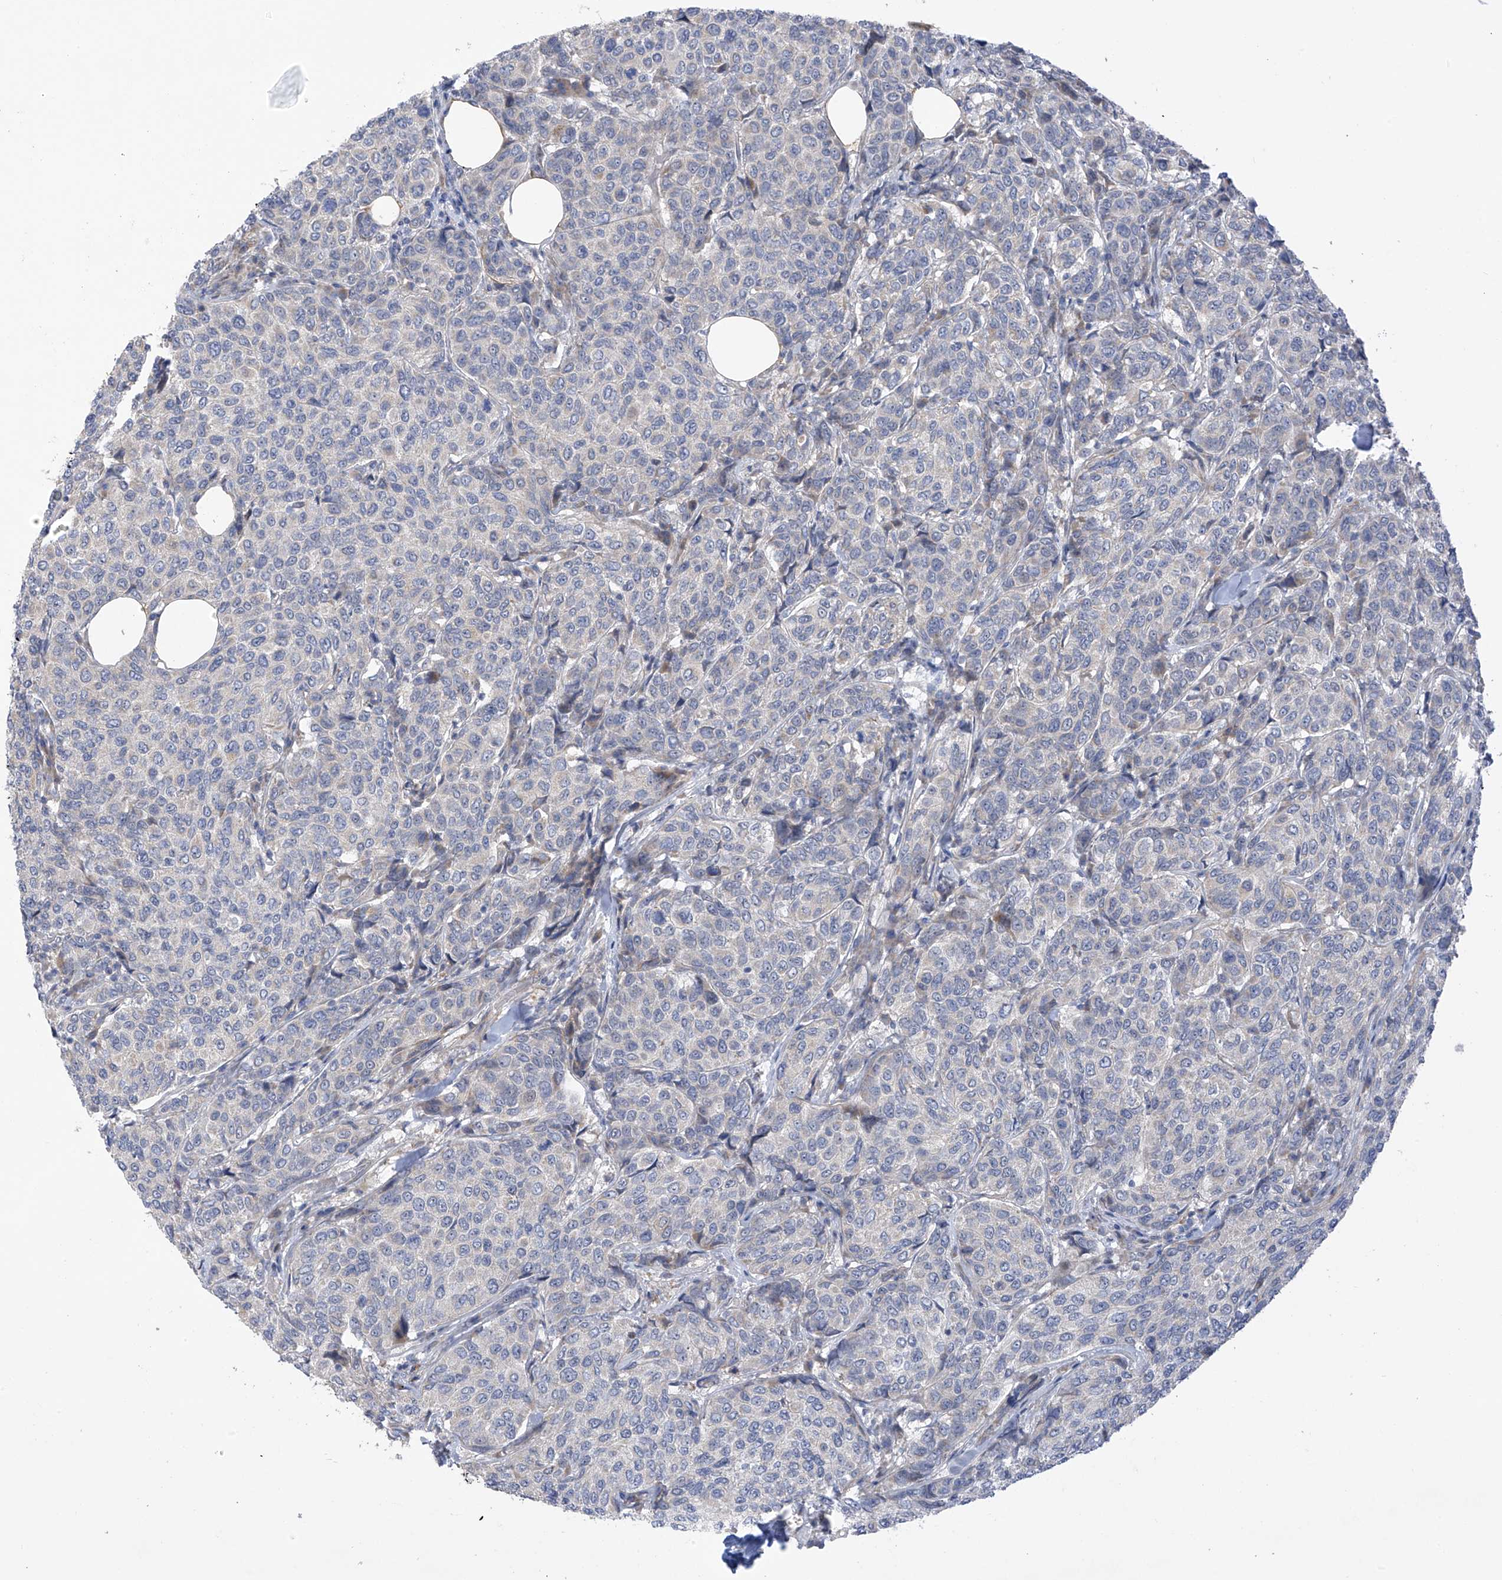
{"staining": {"intensity": "negative", "quantity": "none", "location": "none"}, "tissue": "breast cancer", "cell_type": "Tumor cells", "image_type": "cancer", "snomed": [{"axis": "morphology", "description": "Duct carcinoma"}, {"axis": "topography", "description": "Breast"}], "caption": "Immunohistochemistry (IHC) image of human breast cancer (intraductal carcinoma) stained for a protein (brown), which reveals no staining in tumor cells.", "gene": "ZNF641", "patient": {"sex": "female", "age": 55}}